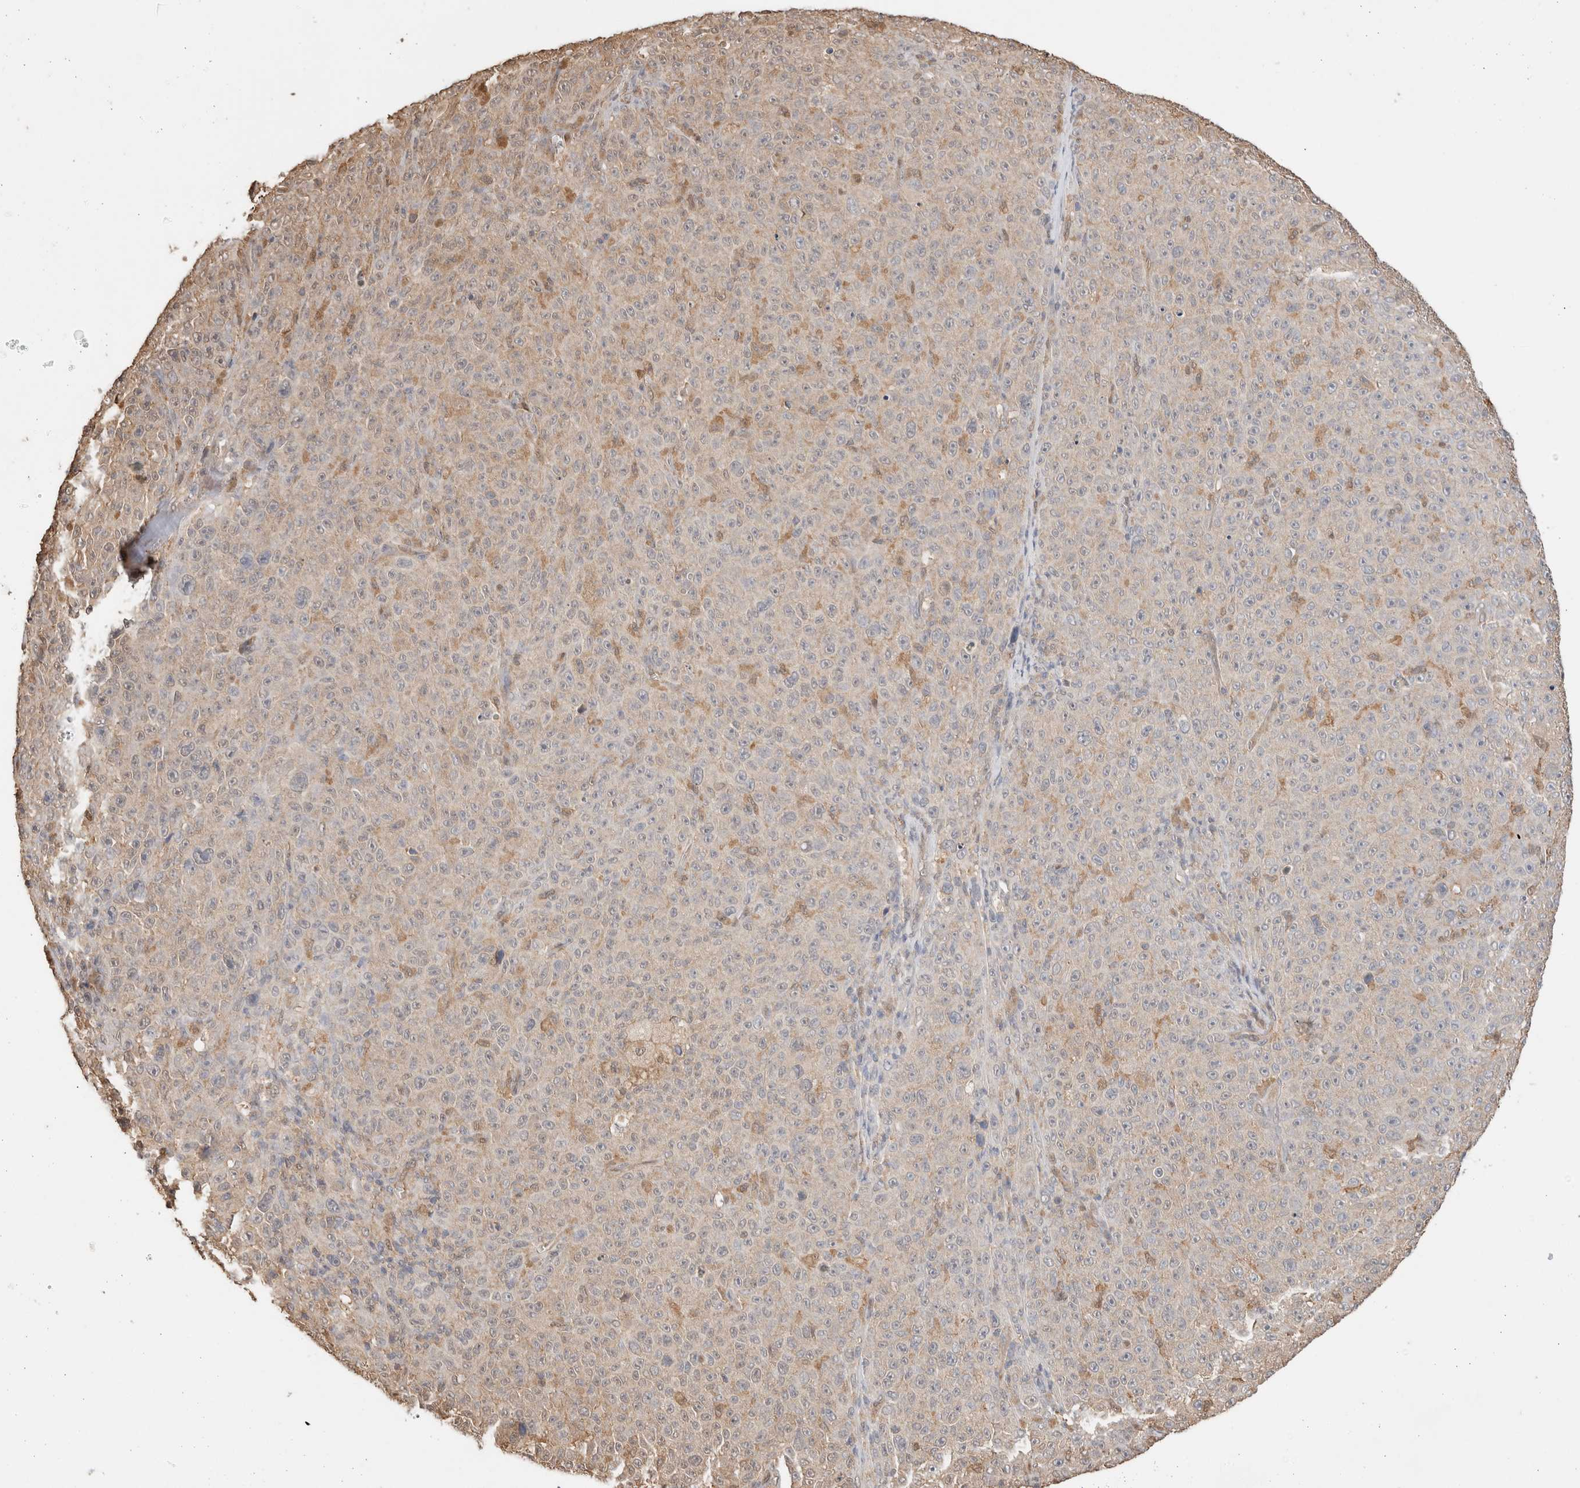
{"staining": {"intensity": "negative", "quantity": "none", "location": "none"}, "tissue": "melanoma", "cell_type": "Tumor cells", "image_type": "cancer", "snomed": [{"axis": "morphology", "description": "Malignant melanoma, NOS"}, {"axis": "topography", "description": "Skin"}], "caption": "Immunohistochemistry (IHC) micrograph of malignant melanoma stained for a protein (brown), which displays no expression in tumor cells.", "gene": "YWHAH", "patient": {"sex": "female", "age": 82}}